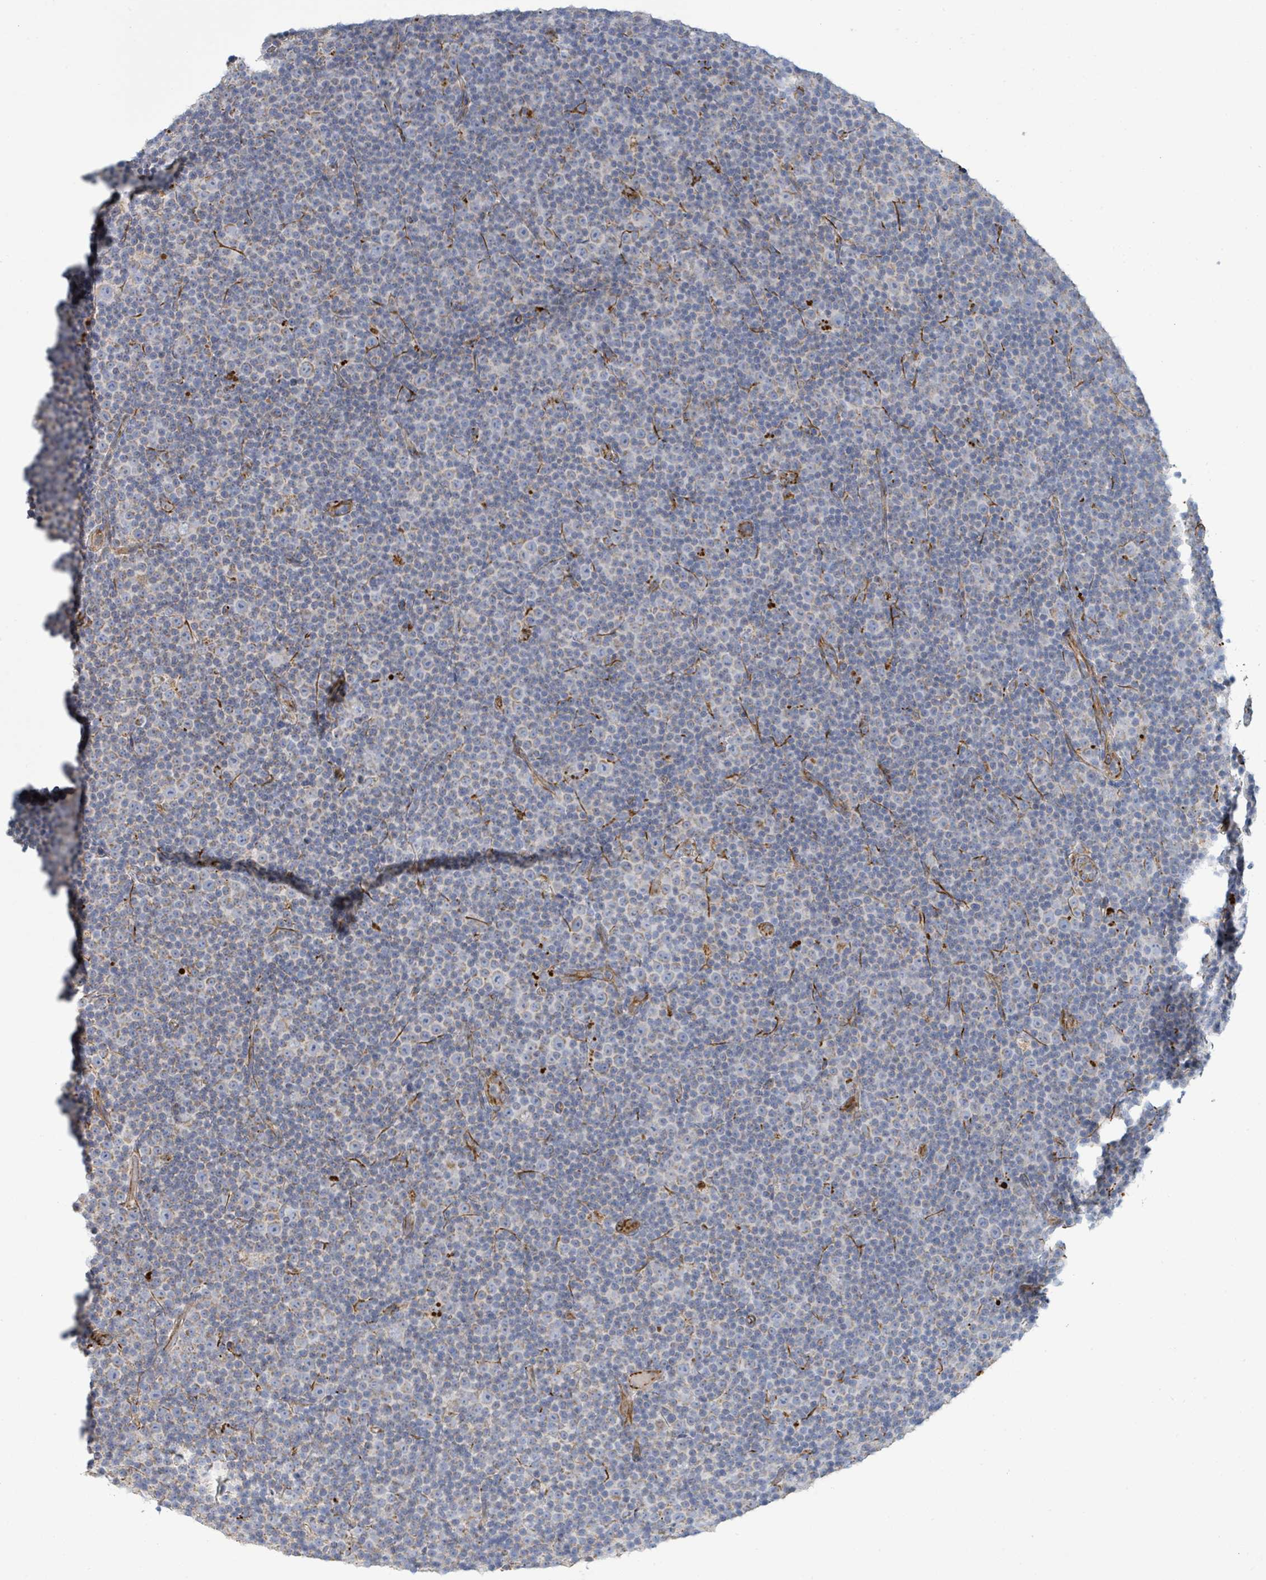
{"staining": {"intensity": "negative", "quantity": "none", "location": "none"}, "tissue": "lymphoma", "cell_type": "Tumor cells", "image_type": "cancer", "snomed": [{"axis": "morphology", "description": "Malignant lymphoma, non-Hodgkin's type, Low grade"}, {"axis": "topography", "description": "Lymph node"}], "caption": "Immunohistochemistry (IHC) micrograph of neoplastic tissue: human low-grade malignant lymphoma, non-Hodgkin's type stained with DAB (3,3'-diaminobenzidine) demonstrates no significant protein expression in tumor cells.", "gene": "ALG12", "patient": {"sex": "female", "age": 67}}